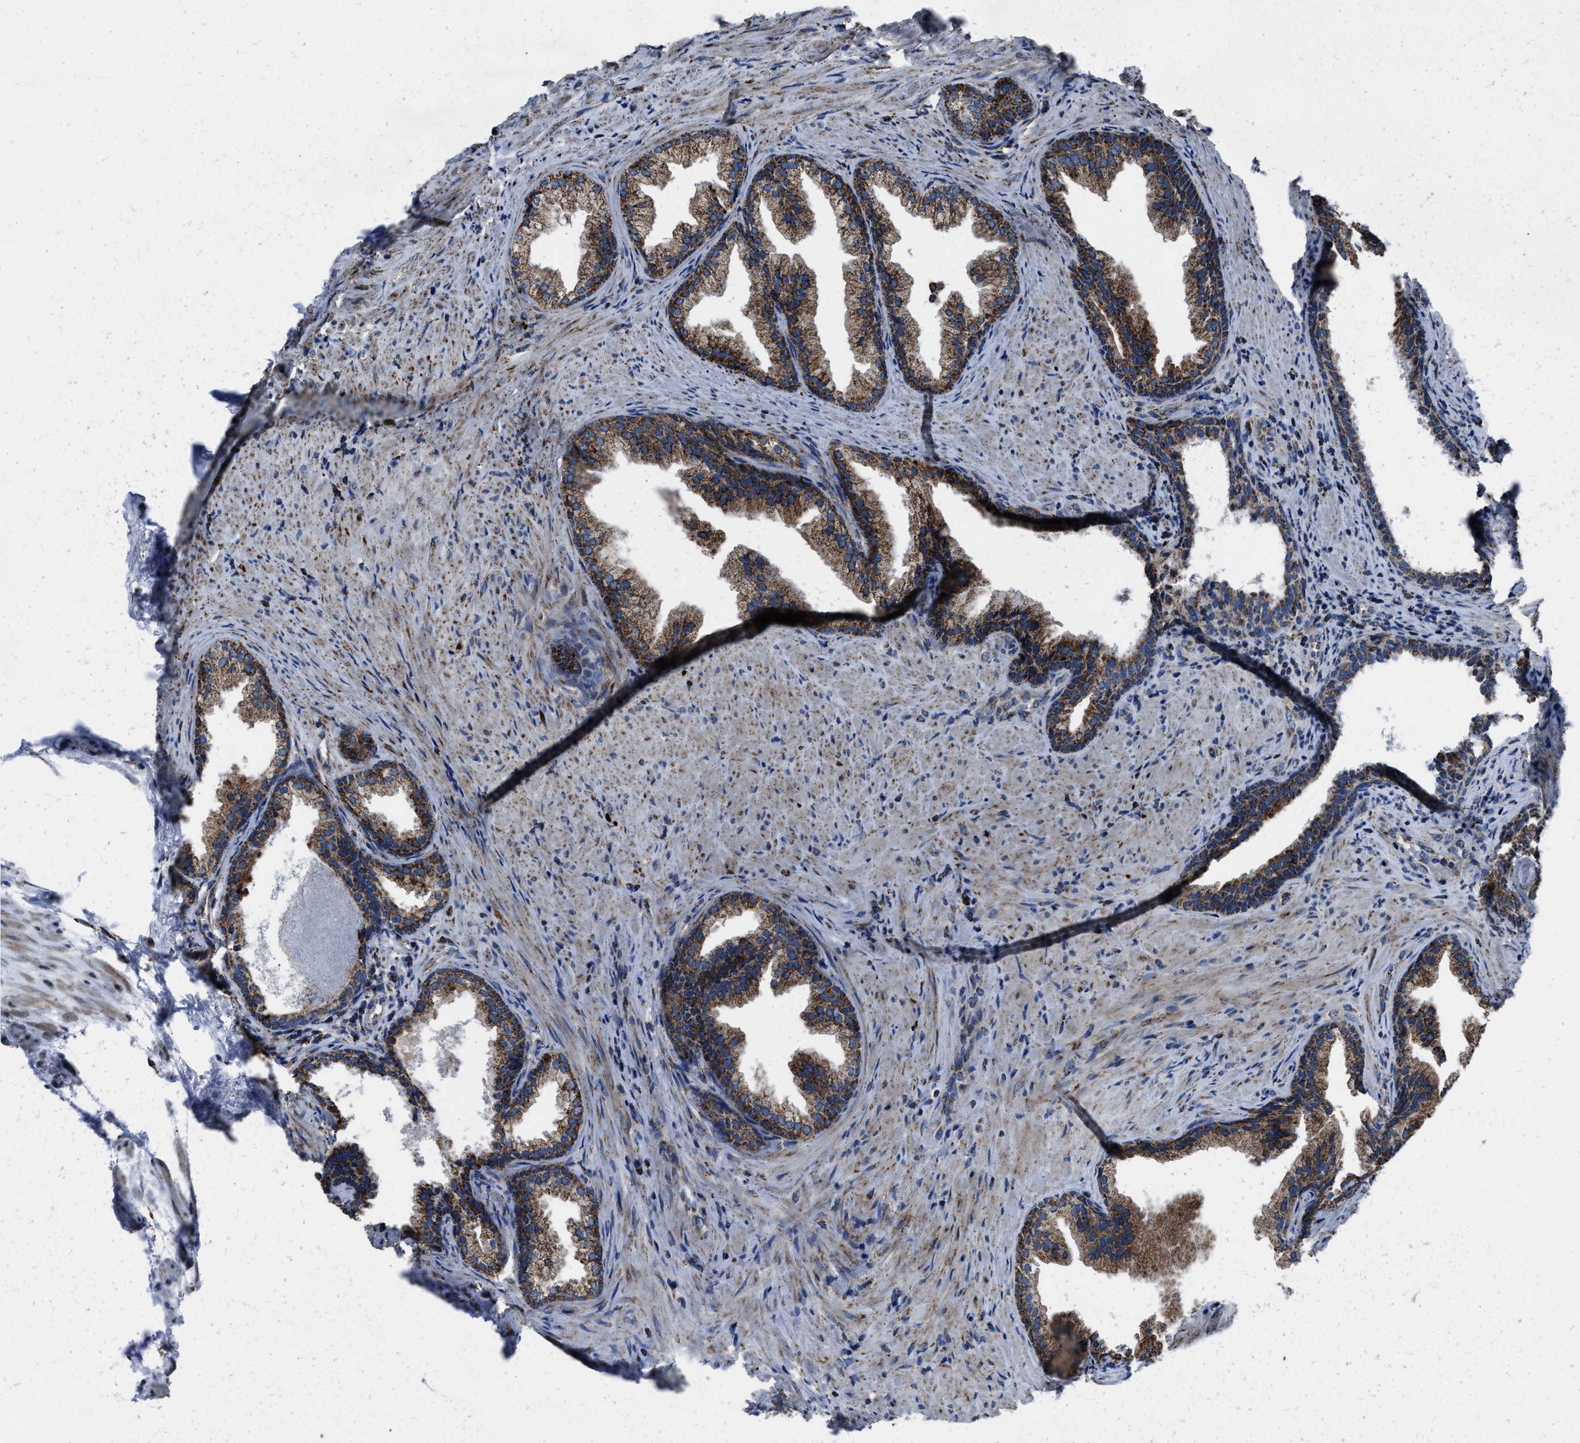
{"staining": {"intensity": "strong", "quantity": ">75%", "location": "cytoplasmic/membranous"}, "tissue": "prostate", "cell_type": "Glandular cells", "image_type": "normal", "snomed": [{"axis": "morphology", "description": "Normal tissue, NOS"}, {"axis": "topography", "description": "Prostate"}], "caption": "Immunohistochemistry photomicrograph of unremarkable prostate stained for a protein (brown), which reveals high levels of strong cytoplasmic/membranous staining in about >75% of glandular cells.", "gene": "NSD3", "patient": {"sex": "male", "age": 76}}